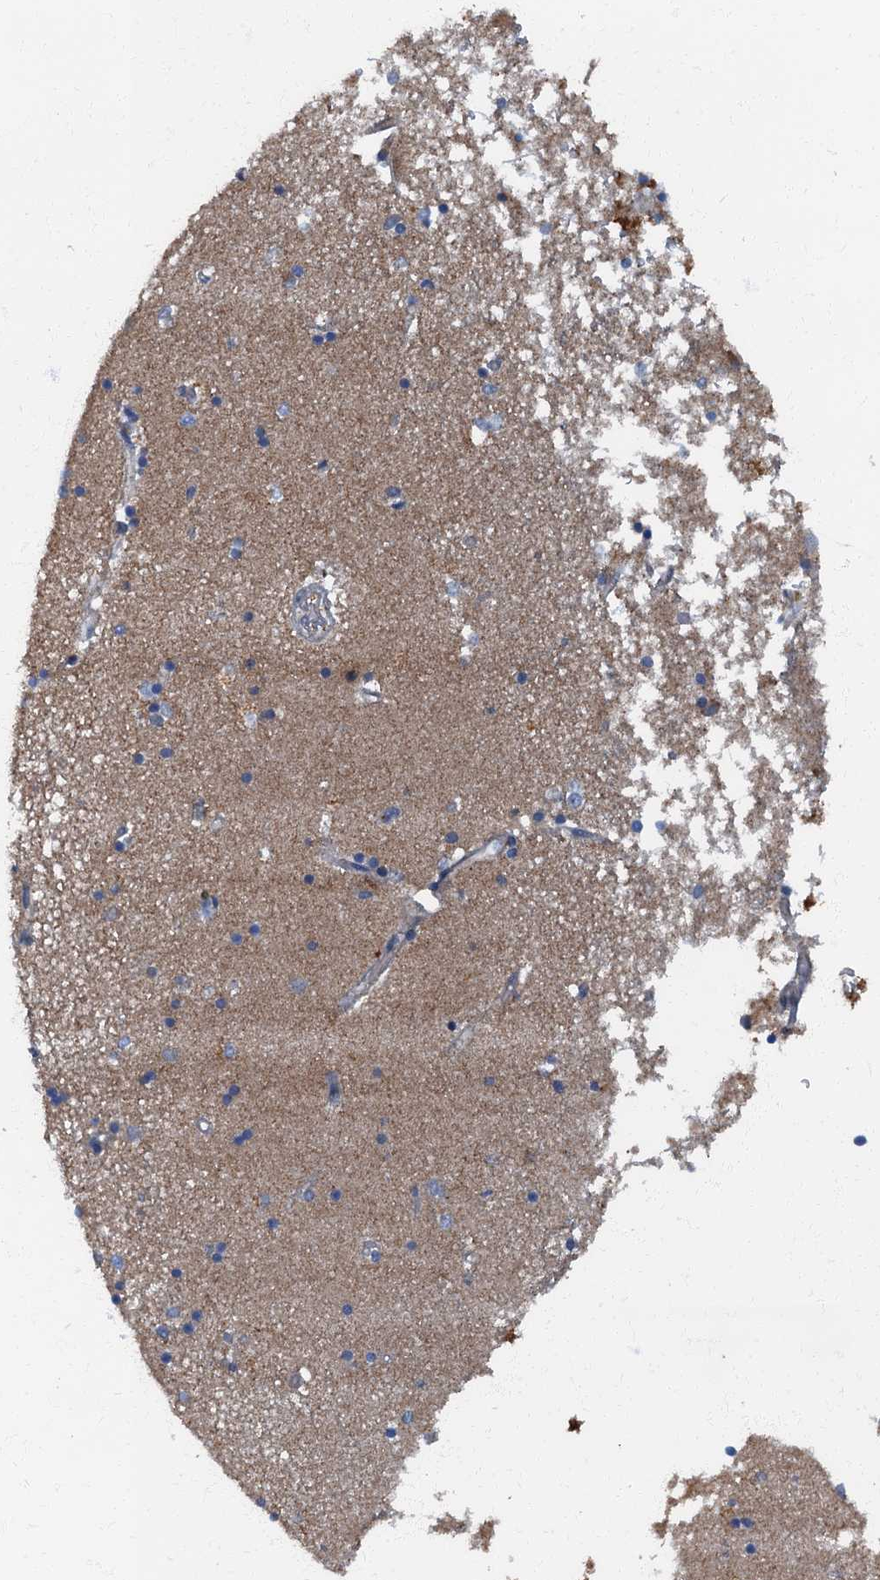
{"staining": {"intensity": "weak", "quantity": "<25%", "location": "cytoplasmic/membranous"}, "tissue": "hippocampus", "cell_type": "Glial cells", "image_type": "normal", "snomed": [{"axis": "morphology", "description": "Normal tissue, NOS"}, {"axis": "topography", "description": "Hippocampus"}], "caption": "DAB immunohistochemical staining of normal human hippocampus exhibits no significant positivity in glial cells.", "gene": "ARL11", "patient": {"sex": "male", "age": 70}}